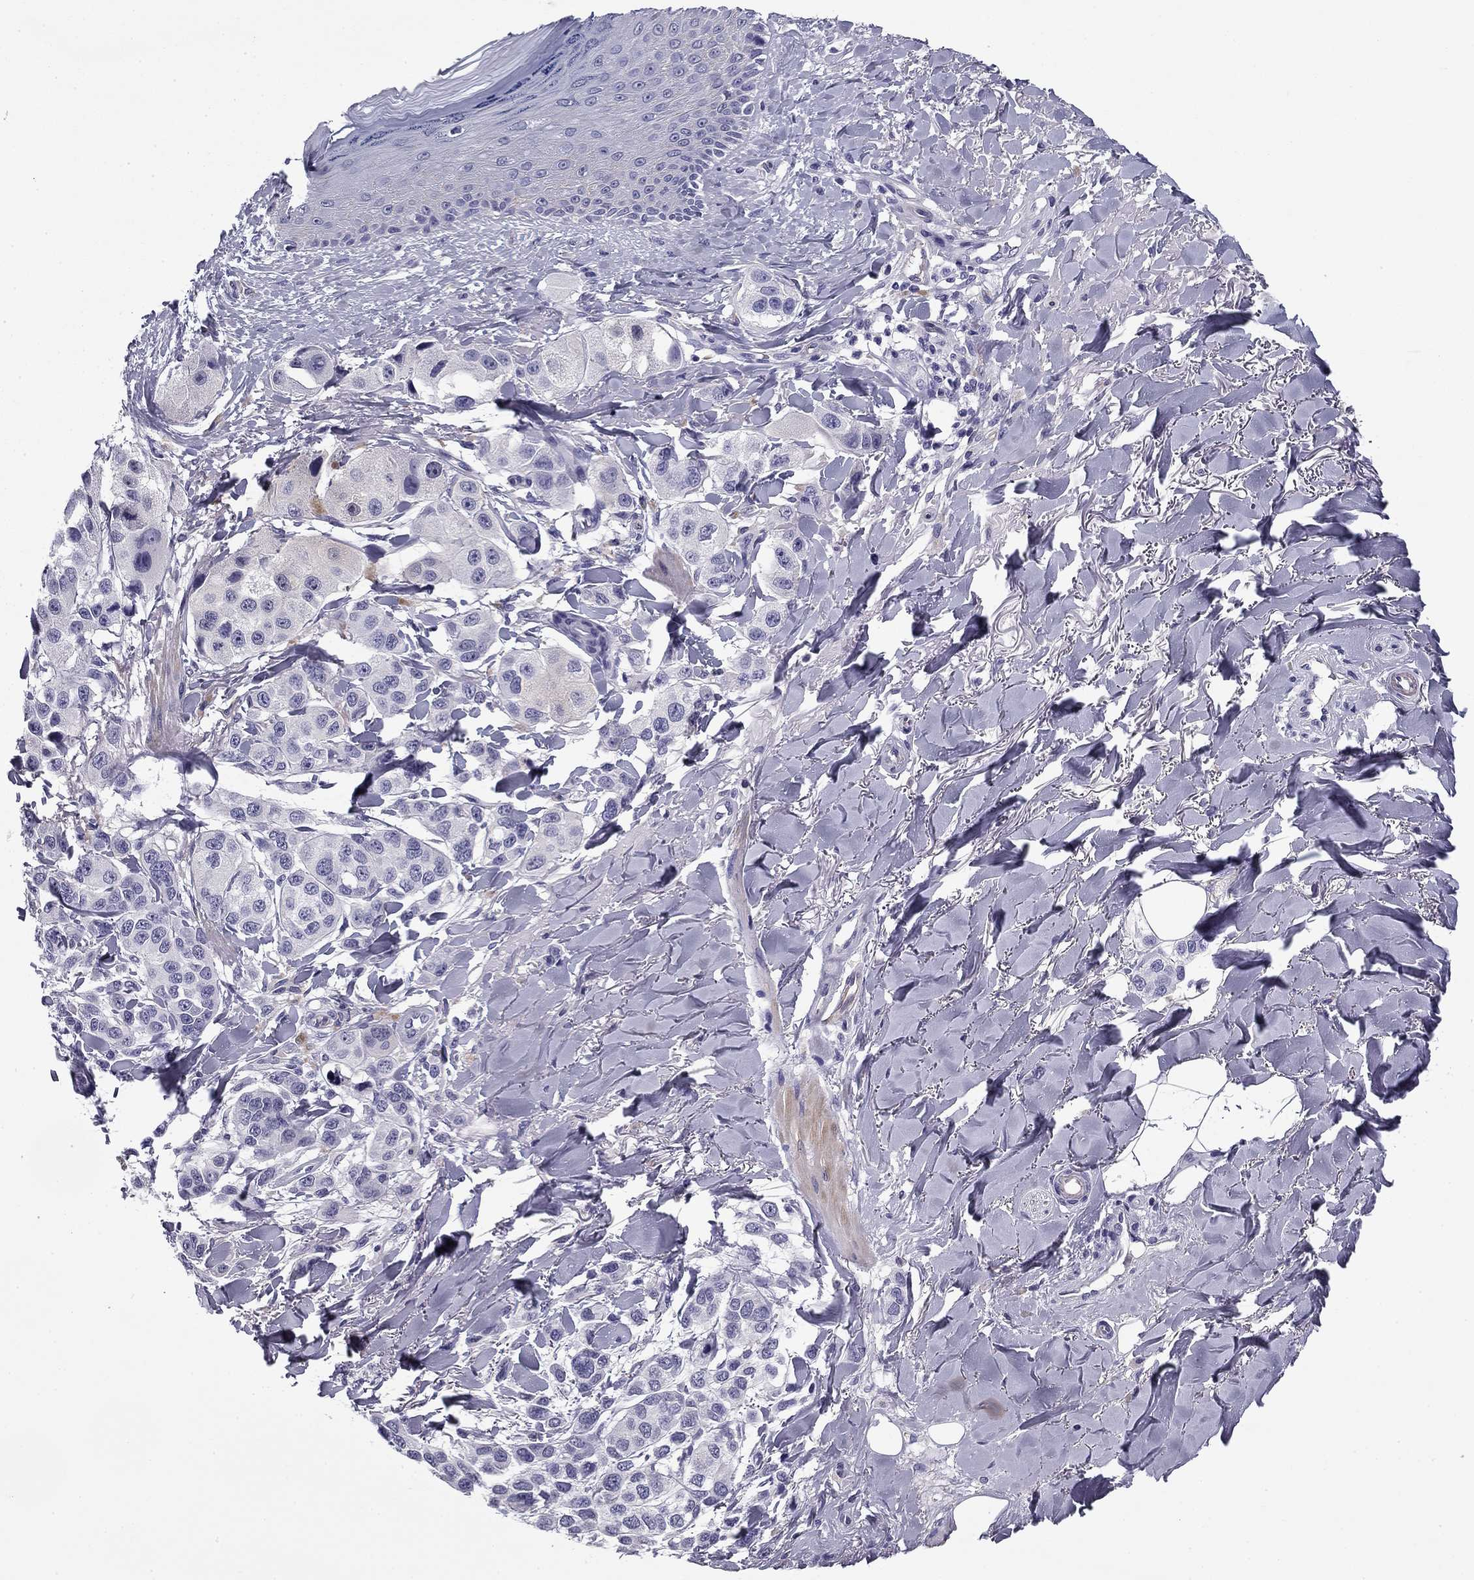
{"staining": {"intensity": "negative", "quantity": "none", "location": "none"}, "tissue": "melanoma", "cell_type": "Tumor cells", "image_type": "cancer", "snomed": [{"axis": "morphology", "description": "Malignant melanoma, NOS"}, {"axis": "topography", "description": "Skin"}], "caption": "Immunohistochemical staining of human melanoma reveals no significant staining in tumor cells. (Brightfield microscopy of DAB (3,3'-diaminobenzidine) IHC at high magnification).", "gene": "FLNC", "patient": {"sex": "male", "age": 57}}